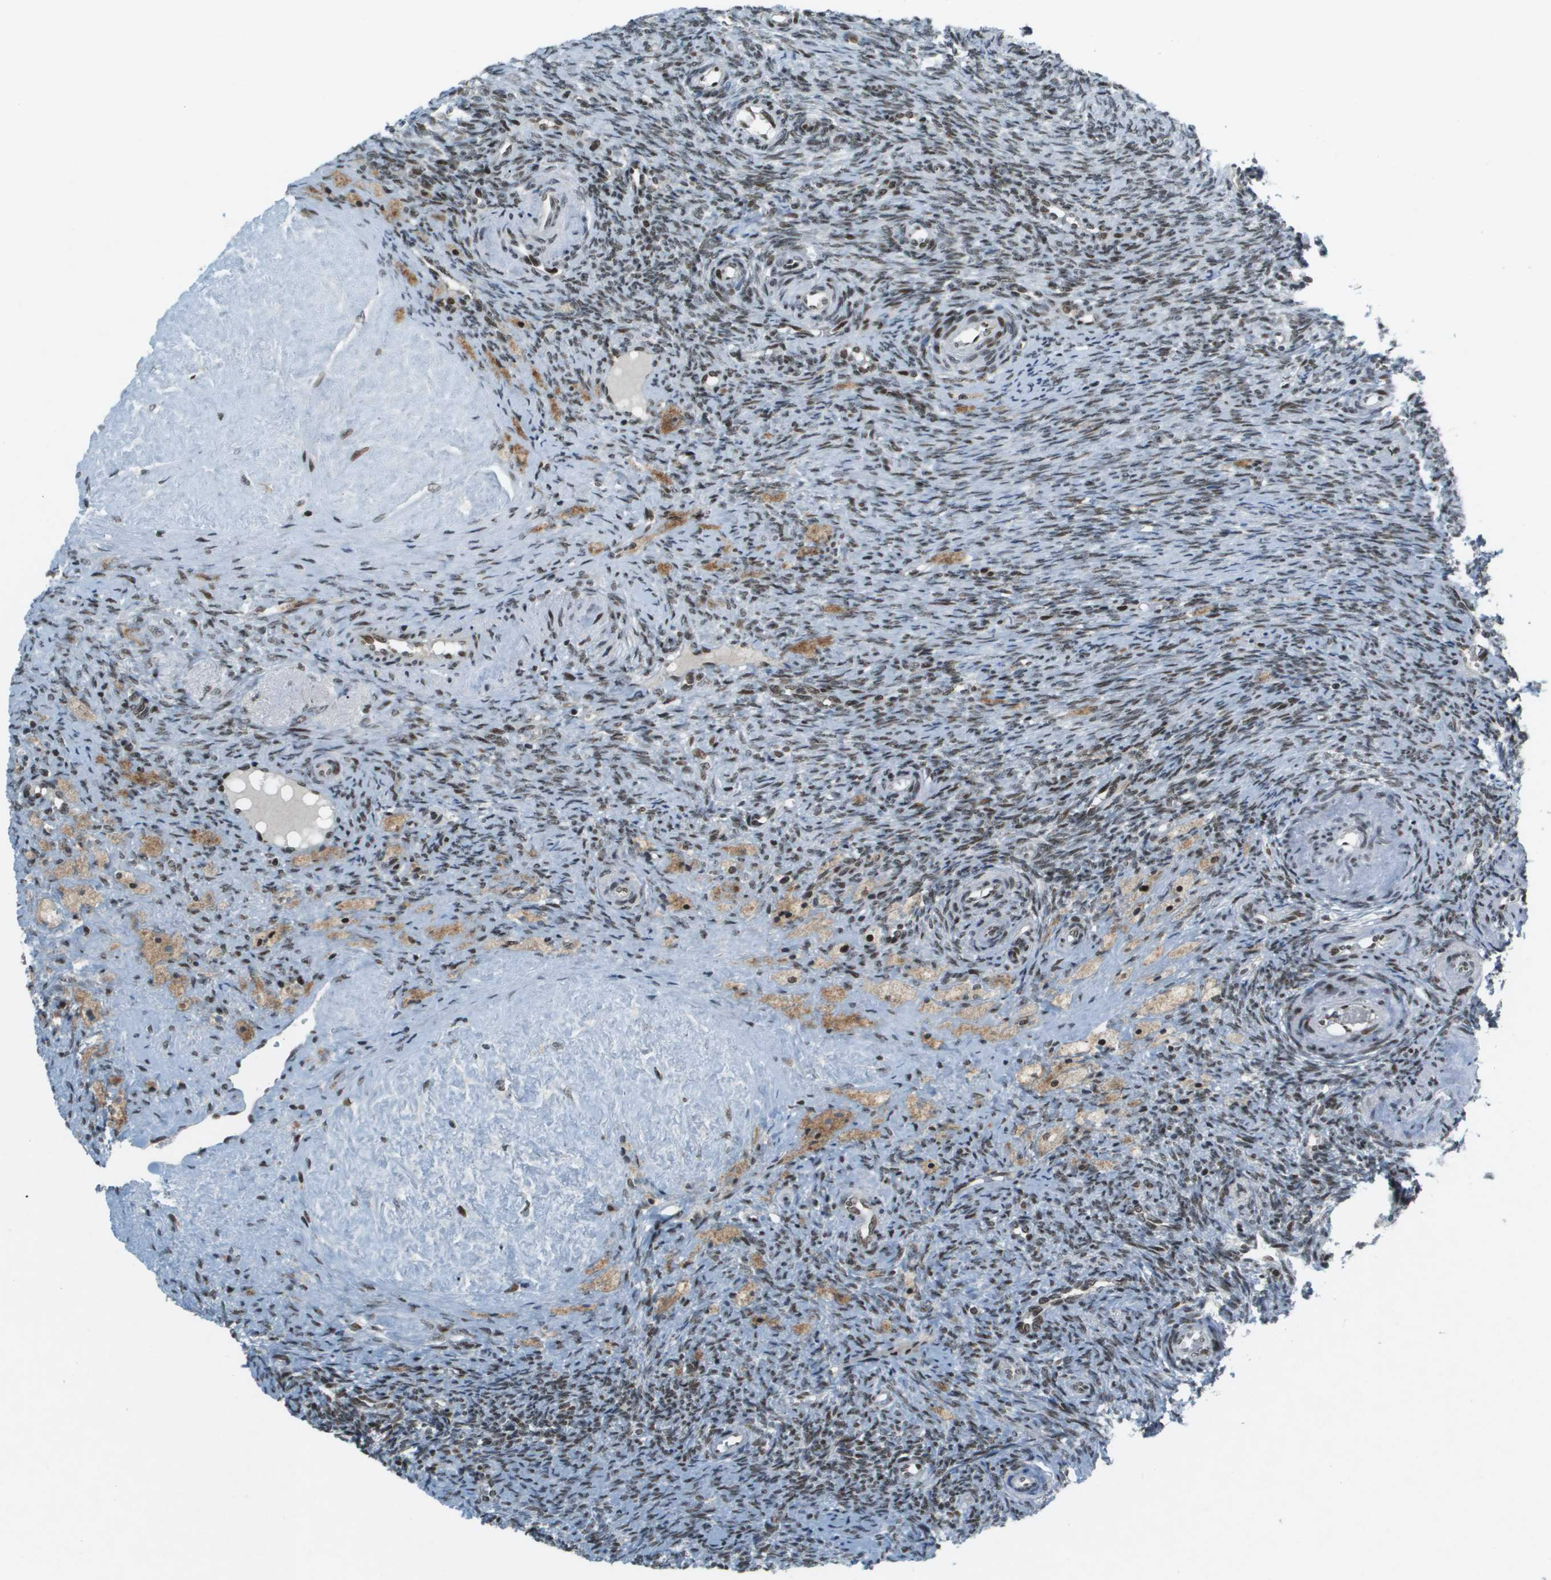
{"staining": {"intensity": "moderate", "quantity": "25%-75%", "location": "nuclear"}, "tissue": "ovary", "cell_type": "Ovarian stroma cells", "image_type": "normal", "snomed": [{"axis": "morphology", "description": "Normal tissue, NOS"}, {"axis": "topography", "description": "Ovary"}], "caption": "Ovary stained for a protein shows moderate nuclear positivity in ovarian stroma cells.", "gene": "IRF7", "patient": {"sex": "female", "age": 41}}